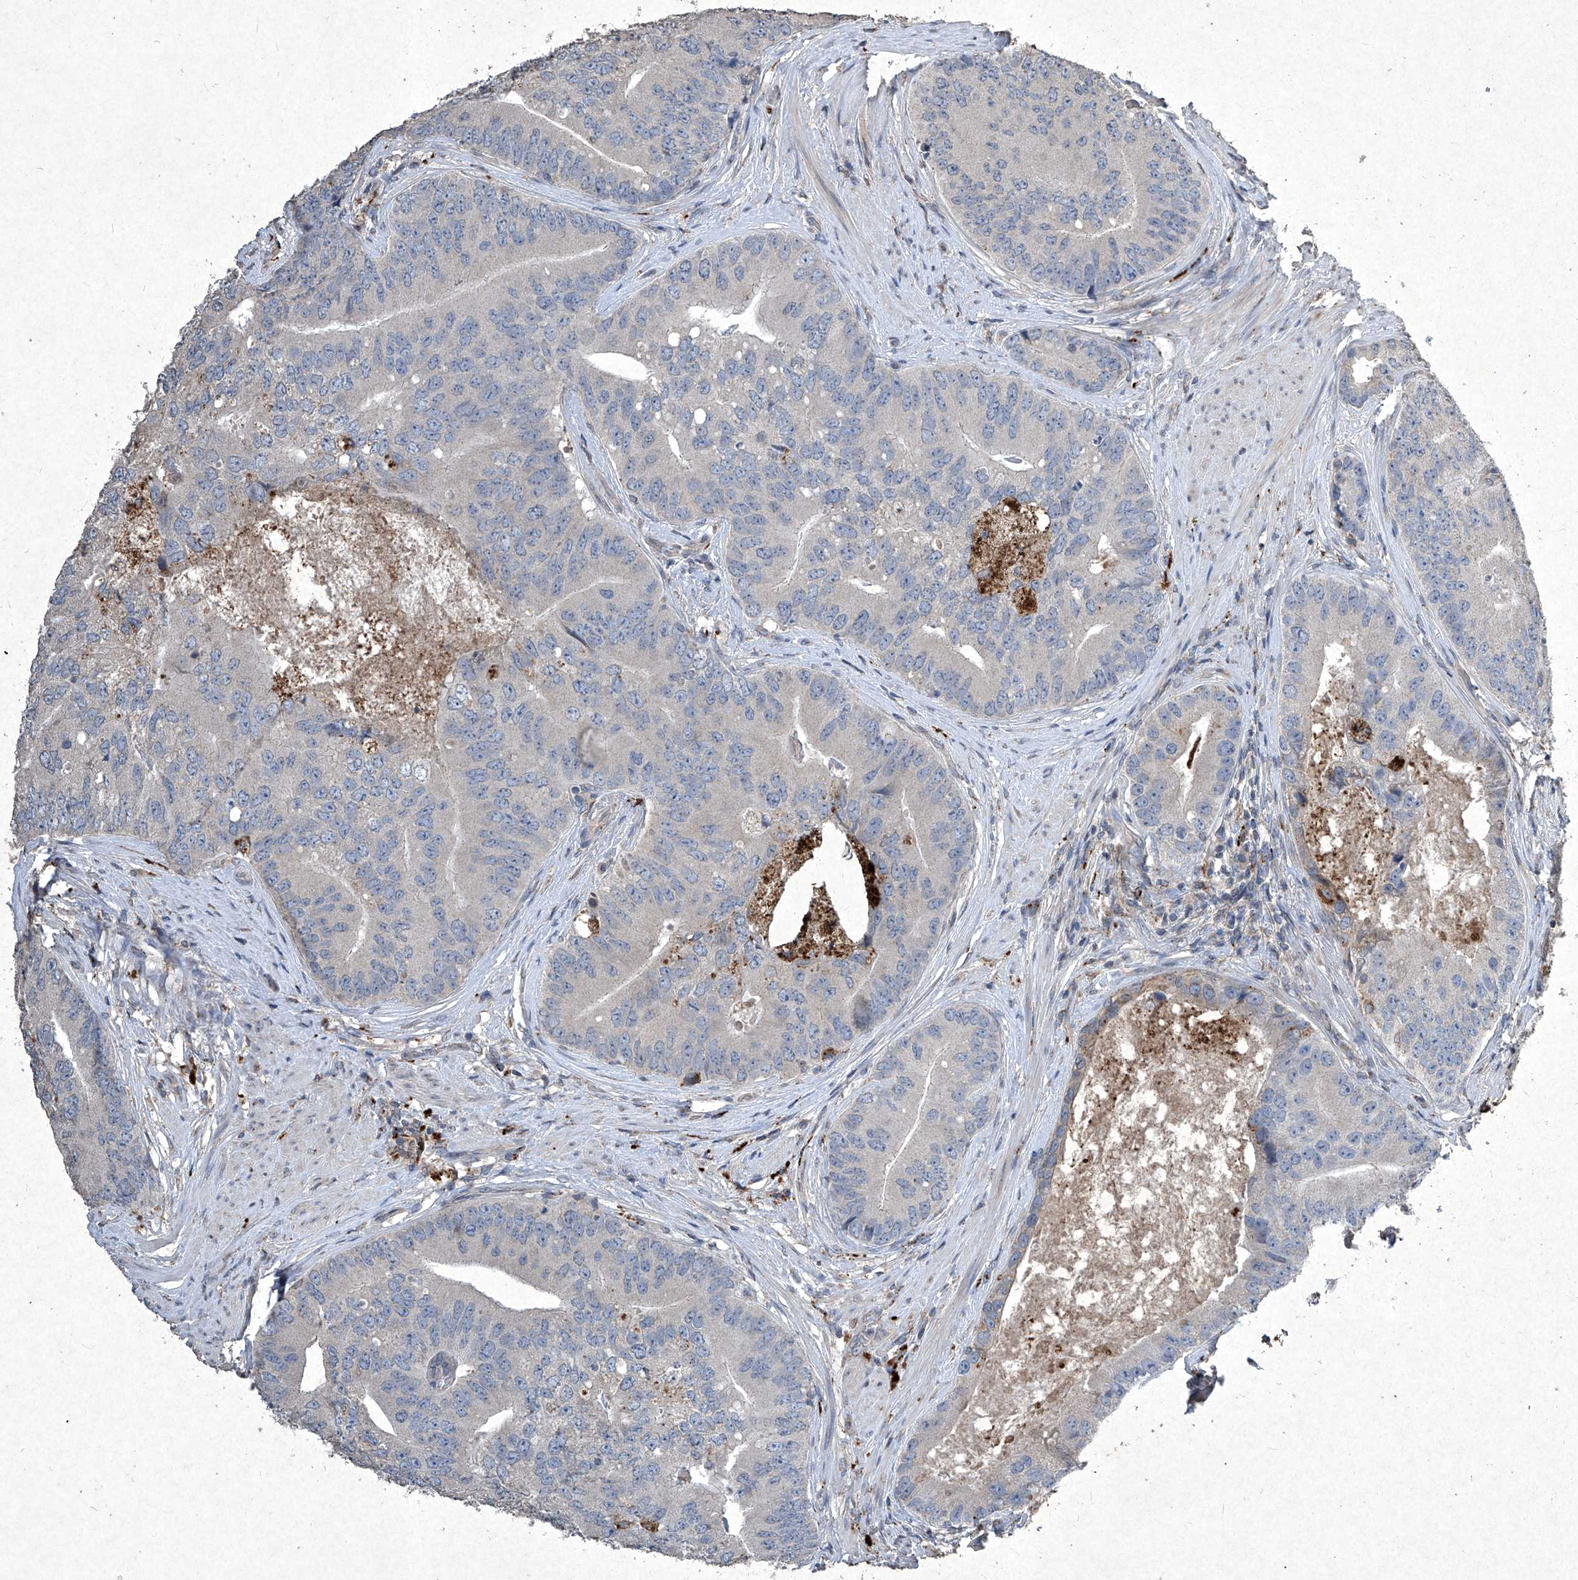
{"staining": {"intensity": "negative", "quantity": "none", "location": "none"}, "tissue": "prostate cancer", "cell_type": "Tumor cells", "image_type": "cancer", "snomed": [{"axis": "morphology", "description": "Adenocarcinoma, High grade"}, {"axis": "topography", "description": "Prostate"}], "caption": "Immunohistochemical staining of prostate cancer (high-grade adenocarcinoma) demonstrates no significant staining in tumor cells. Brightfield microscopy of immunohistochemistry stained with DAB (3,3'-diaminobenzidine) (brown) and hematoxylin (blue), captured at high magnification.", "gene": "MED16", "patient": {"sex": "male", "age": 70}}